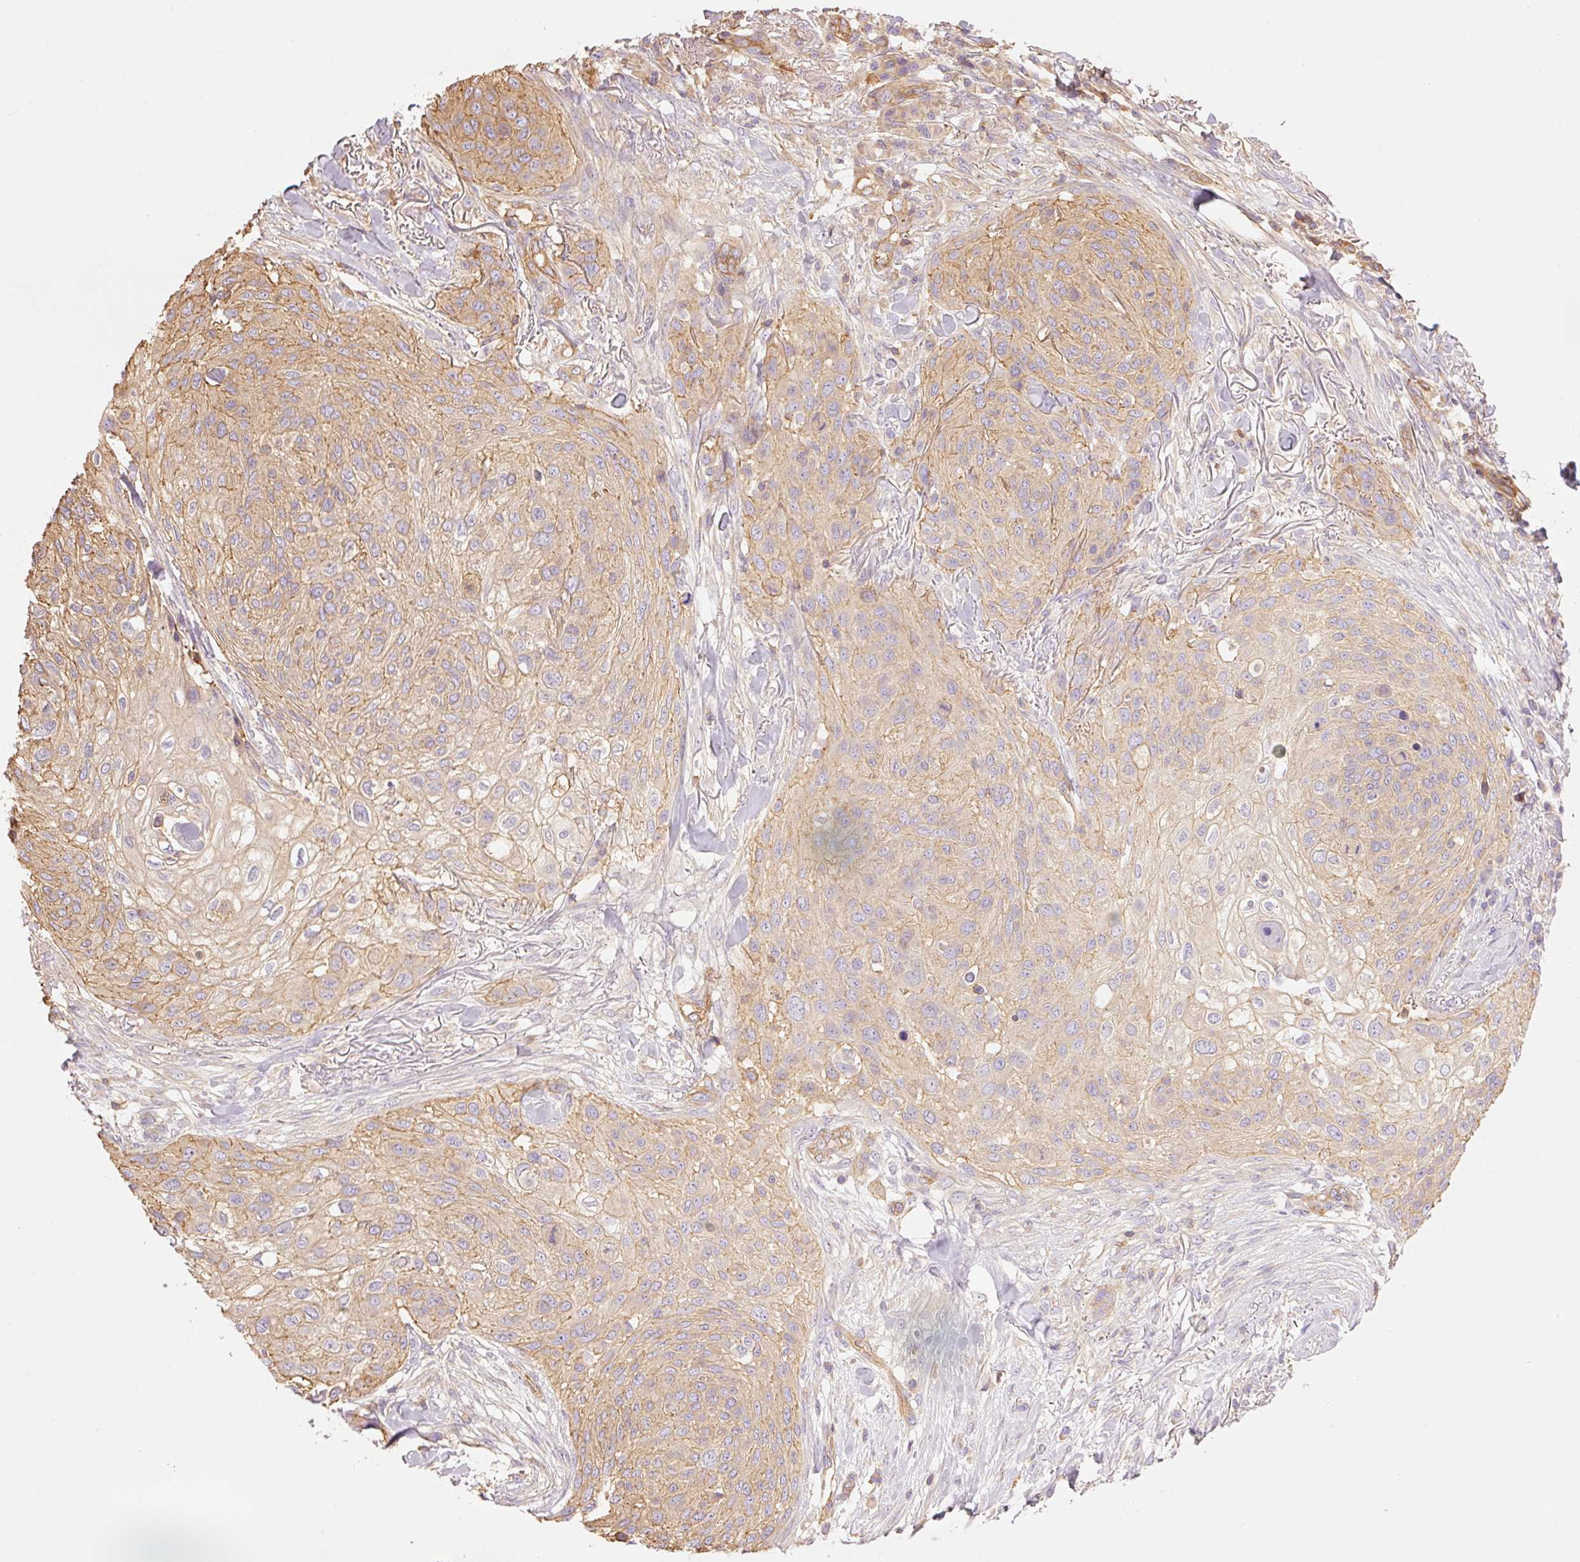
{"staining": {"intensity": "moderate", "quantity": "25%-75%", "location": "cytoplasmic/membranous"}, "tissue": "skin cancer", "cell_type": "Tumor cells", "image_type": "cancer", "snomed": [{"axis": "morphology", "description": "Squamous cell carcinoma, NOS"}, {"axis": "topography", "description": "Skin"}], "caption": "Squamous cell carcinoma (skin) tissue reveals moderate cytoplasmic/membranous expression in about 25%-75% of tumor cells", "gene": "PPP1R1B", "patient": {"sex": "female", "age": 87}}